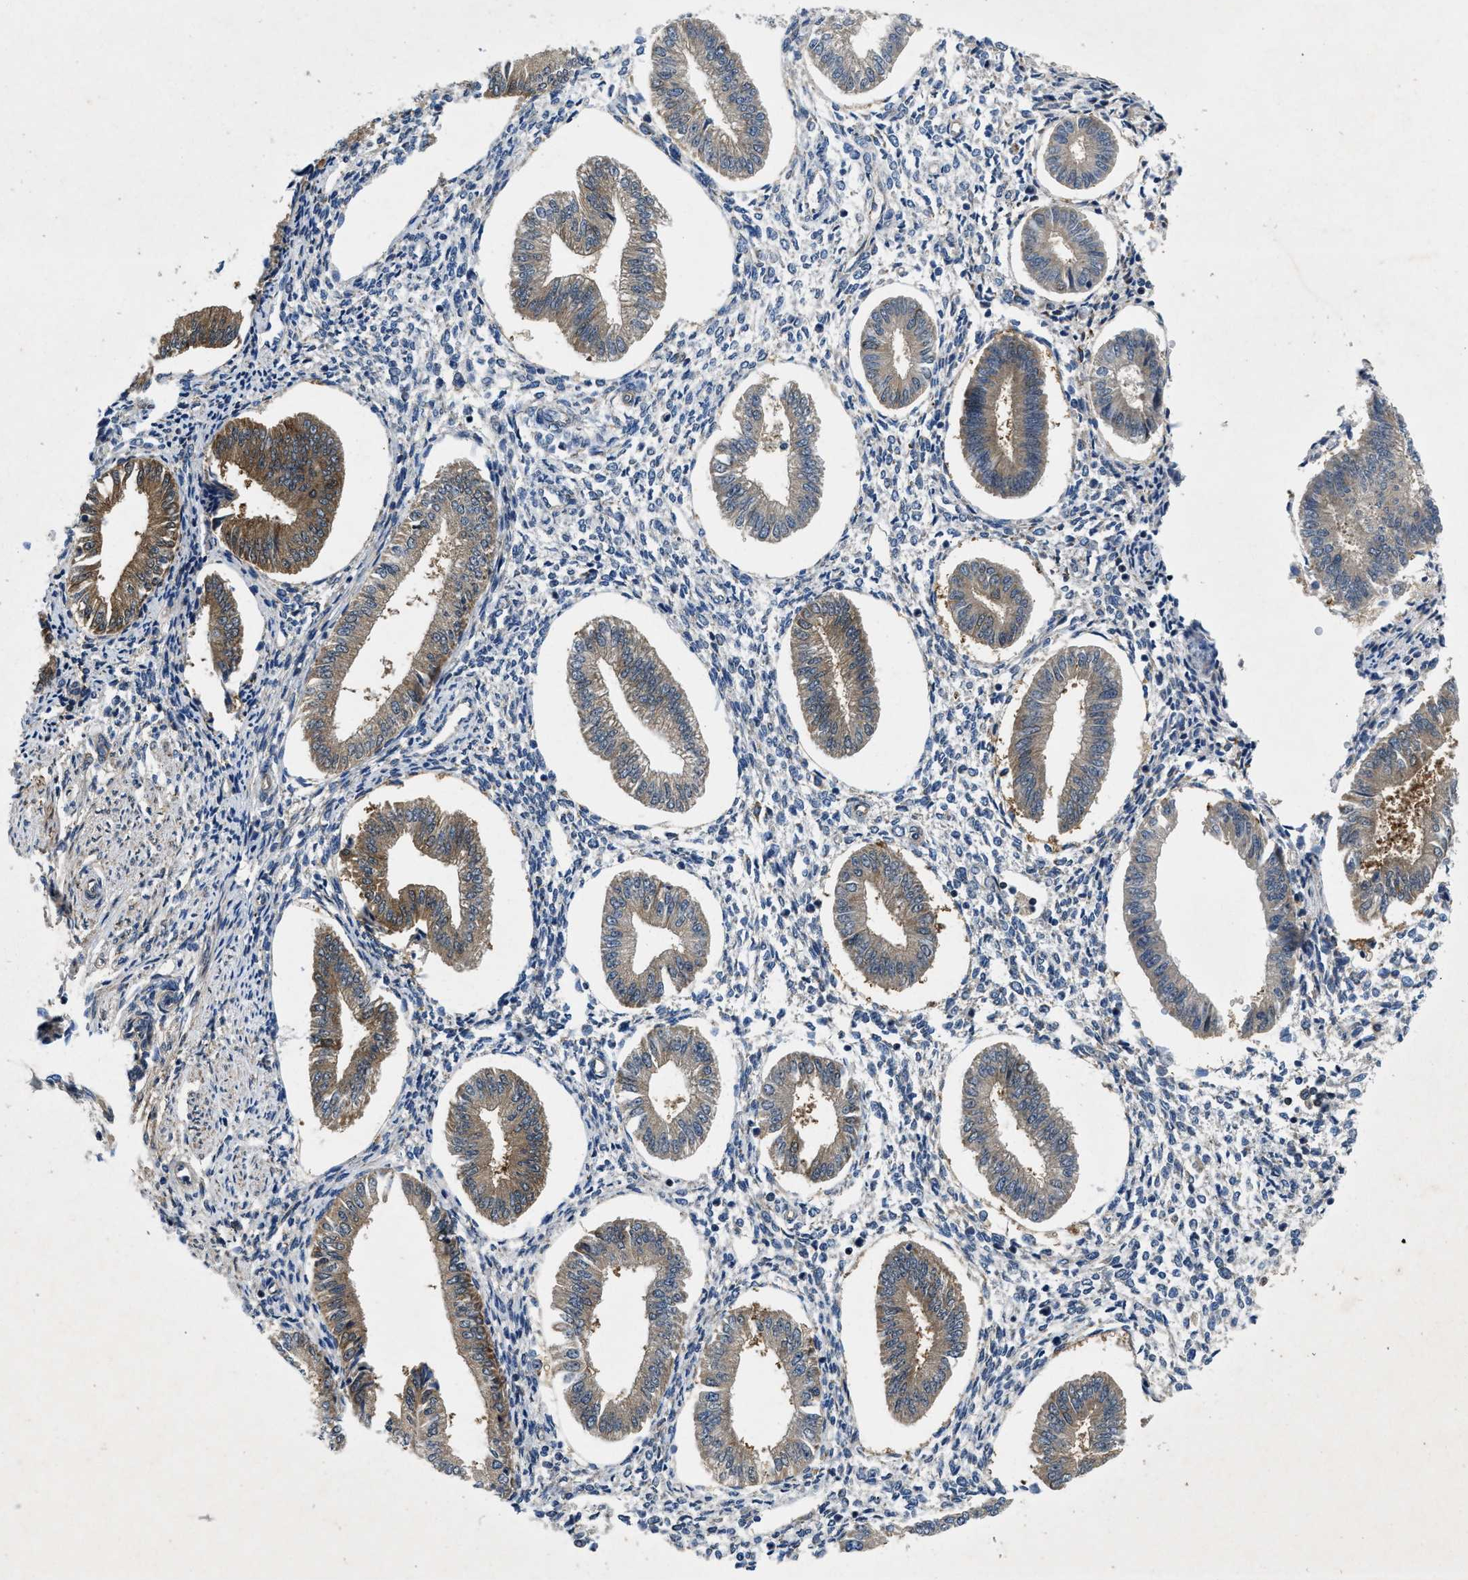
{"staining": {"intensity": "strong", "quantity": ">75%", "location": "cytoplasmic/membranous"}, "tissue": "endometrium", "cell_type": "Cells in endometrial stroma", "image_type": "normal", "snomed": [{"axis": "morphology", "description": "Normal tissue, NOS"}, {"axis": "topography", "description": "Endometrium"}], "caption": "Benign endometrium demonstrates strong cytoplasmic/membranous positivity in about >75% of cells in endometrial stroma, visualized by immunohistochemistry. The staining was performed using DAB to visualize the protein expression in brown, while the nuclei were stained in blue with hematoxylin (Magnification: 20x).", "gene": "HSPA12B", "patient": {"sex": "female", "age": 50}}